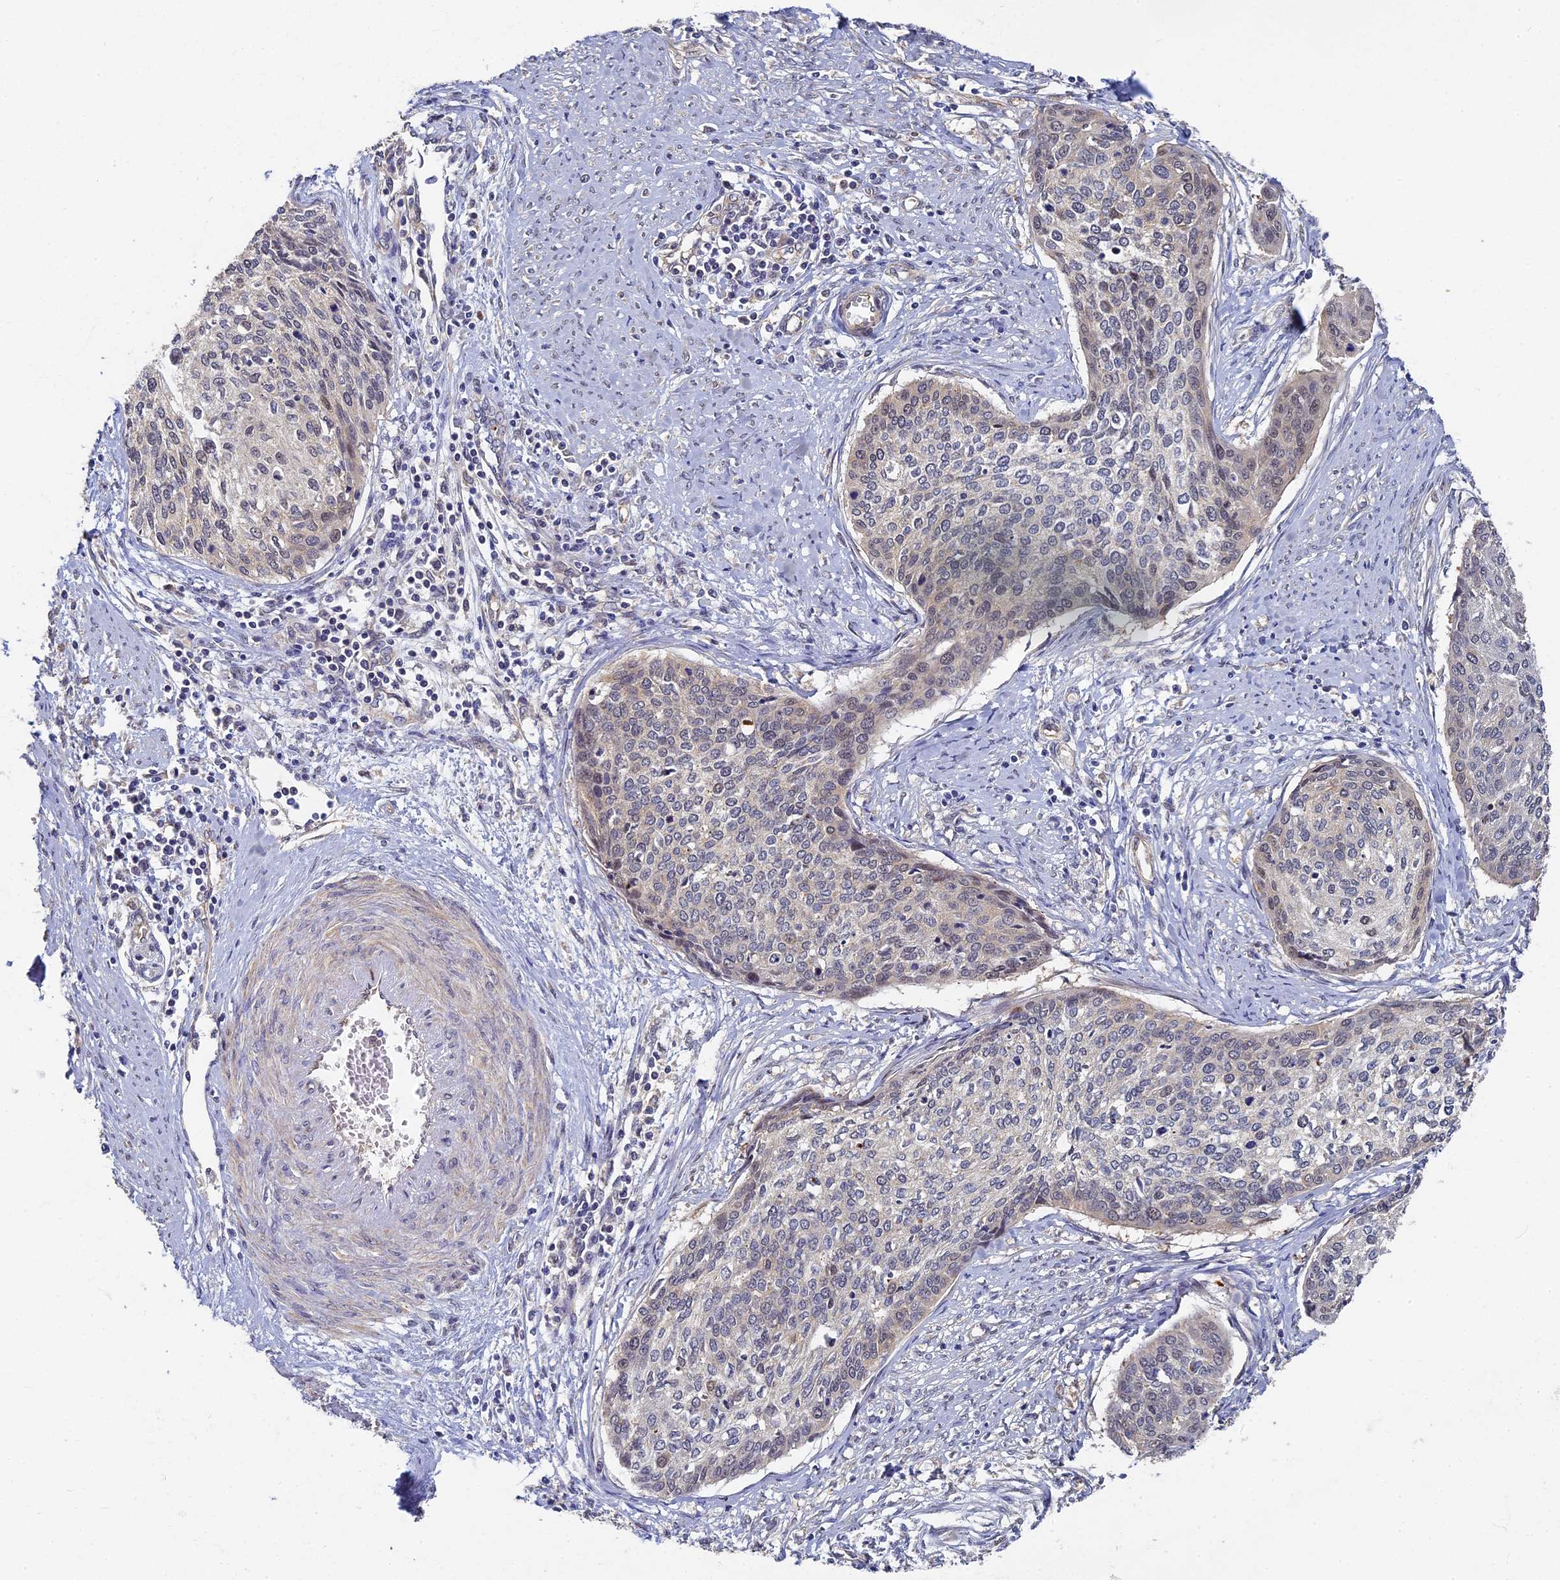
{"staining": {"intensity": "negative", "quantity": "none", "location": "none"}, "tissue": "cervical cancer", "cell_type": "Tumor cells", "image_type": "cancer", "snomed": [{"axis": "morphology", "description": "Squamous cell carcinoma, NOS"}, {"axis": "topography", "description": "Cervix"}], "caption": "Squamous cell carcinoma (cervical) was stained to show a protein in brown. There is no significant positivity in tumor cells.", "gene": "RSPH3", "patient": {"sex": "female", "age": 37}}